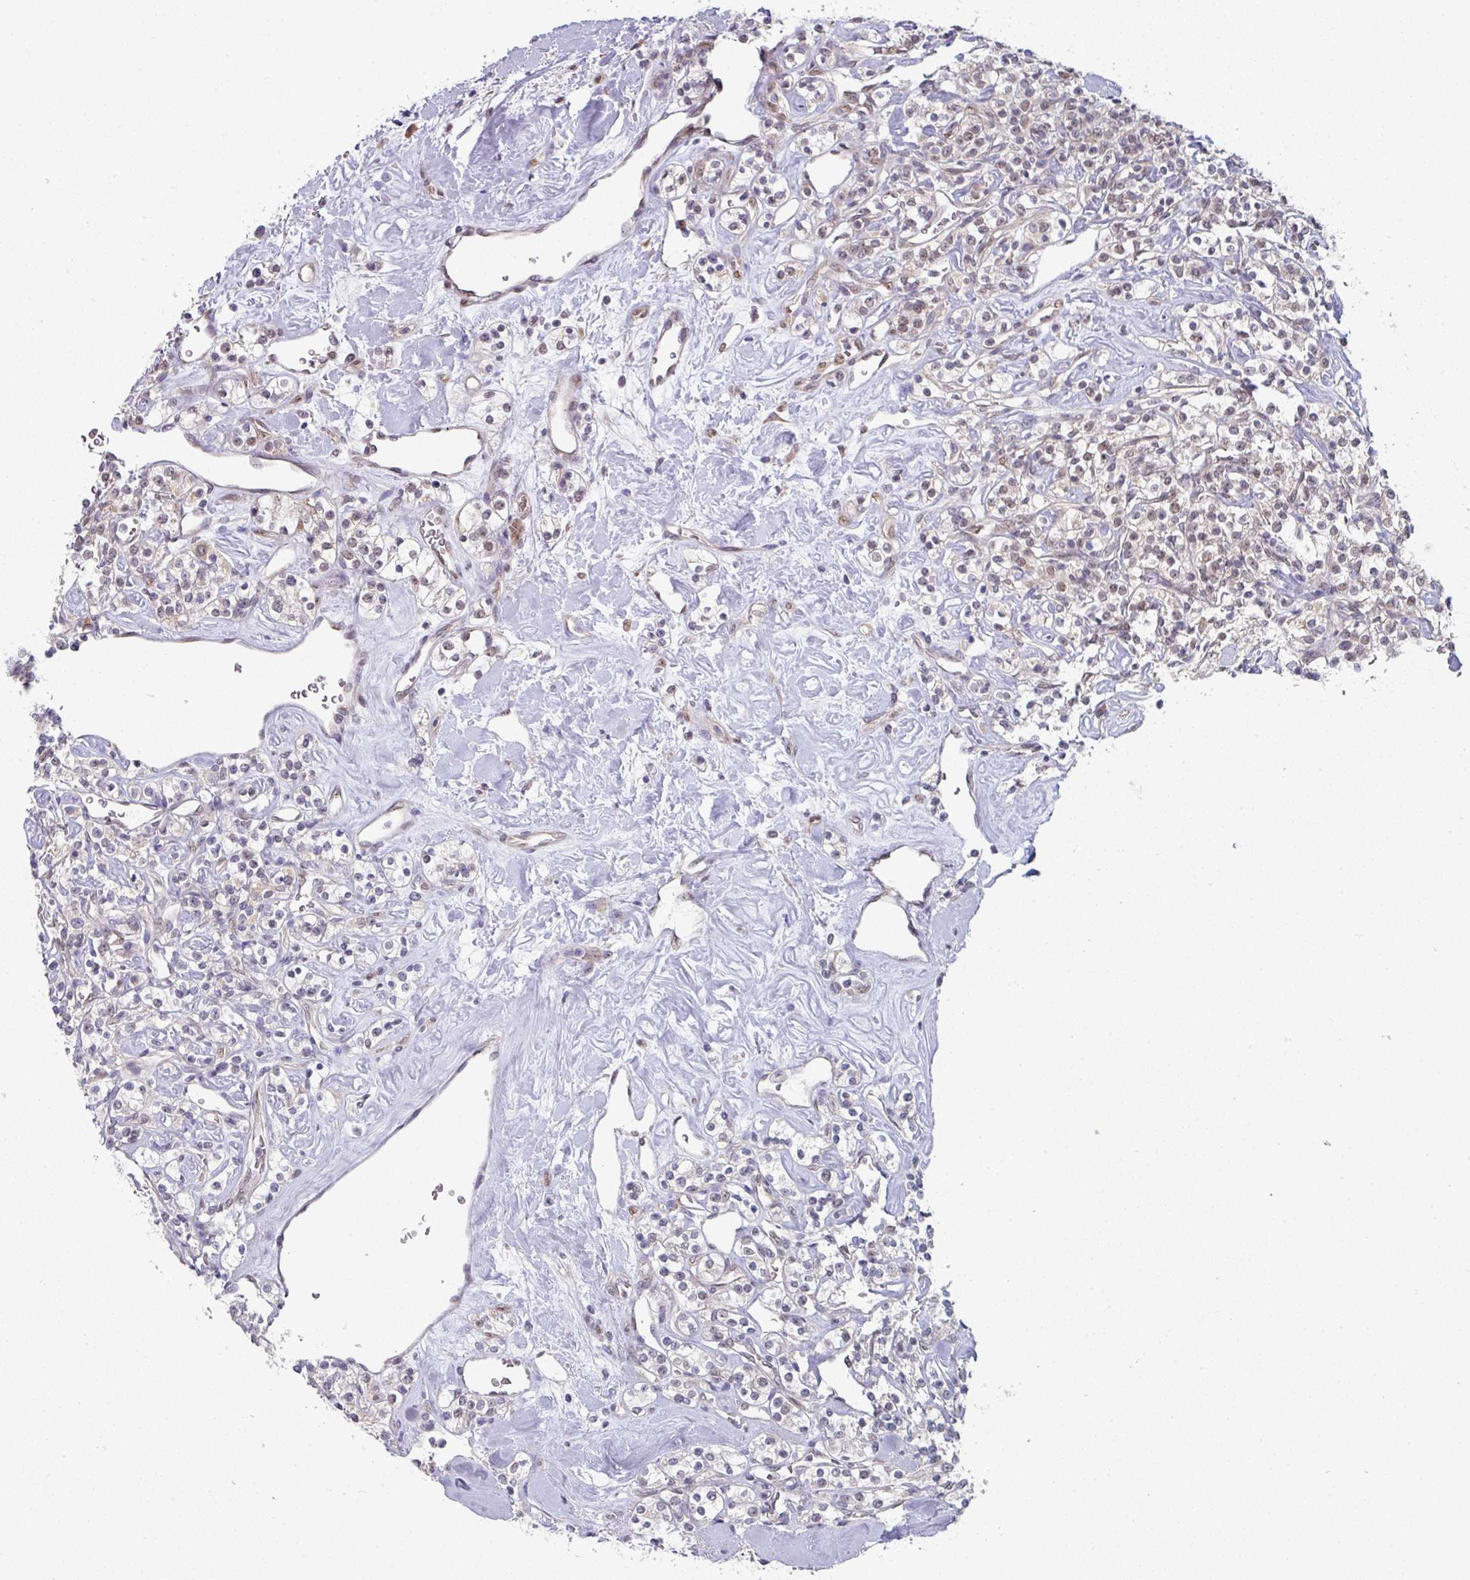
{"staining": {"intensity": "weak", "quantity": "25%-75%", "location": "nuclear"}, "tissue": "renal cancer", "cell_type": "Tumor cells", "image_type": "cancer", "snomed": [{"axis": "morphology", "description": "Adenocarcinoma, NOS"}, {"axis": "topography", "description": "Kidney"}], "caption": "Weak nuclear positivity is identified in about 25%-75% of tumor cells in adenocarcinoma (renal).", "gene": "TMED5", "patient": {"sex": "male", "age": 77}}